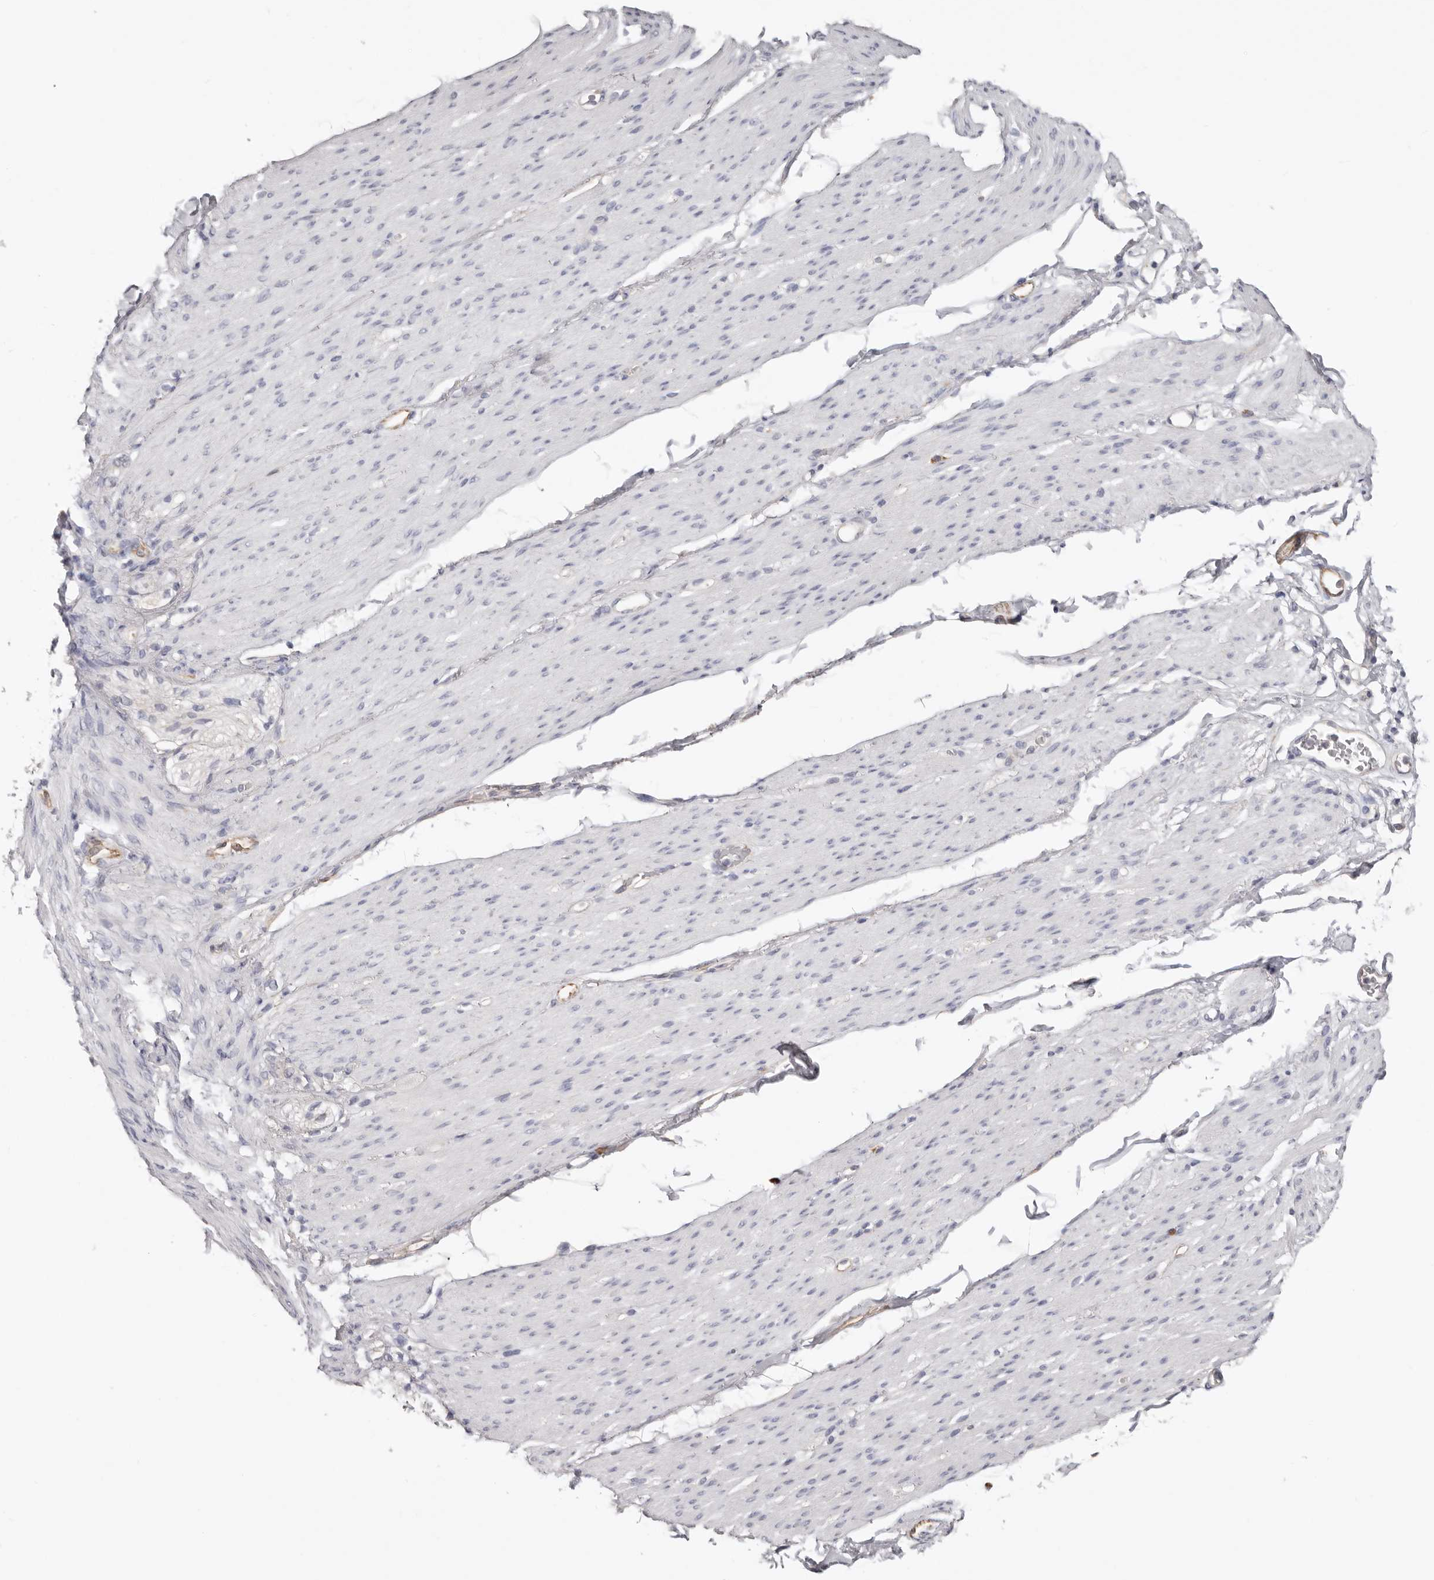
{"staining": {"intensity": "negative", "quantity": "none", "location": "none"}, "tissue": "smooth muscle", "cell_type": "Smooth muscle cells", "image_type": "normal", "snomed": [{"axis": "morphology", "description": "Normal tissue, NOS"}, {"axis": "topography", "description": "Colon"}, {"axis": "topography", "description": "Peripheral nerve tissue"}], "caption": "Immunohistochemistry photomicrograph of benign smooth muscle stained for a protein (brown), which demonstrates no expression in smooth muscle cells.", "gene": "PKDCC", "patient": {"sex": "female", "age": 61}}